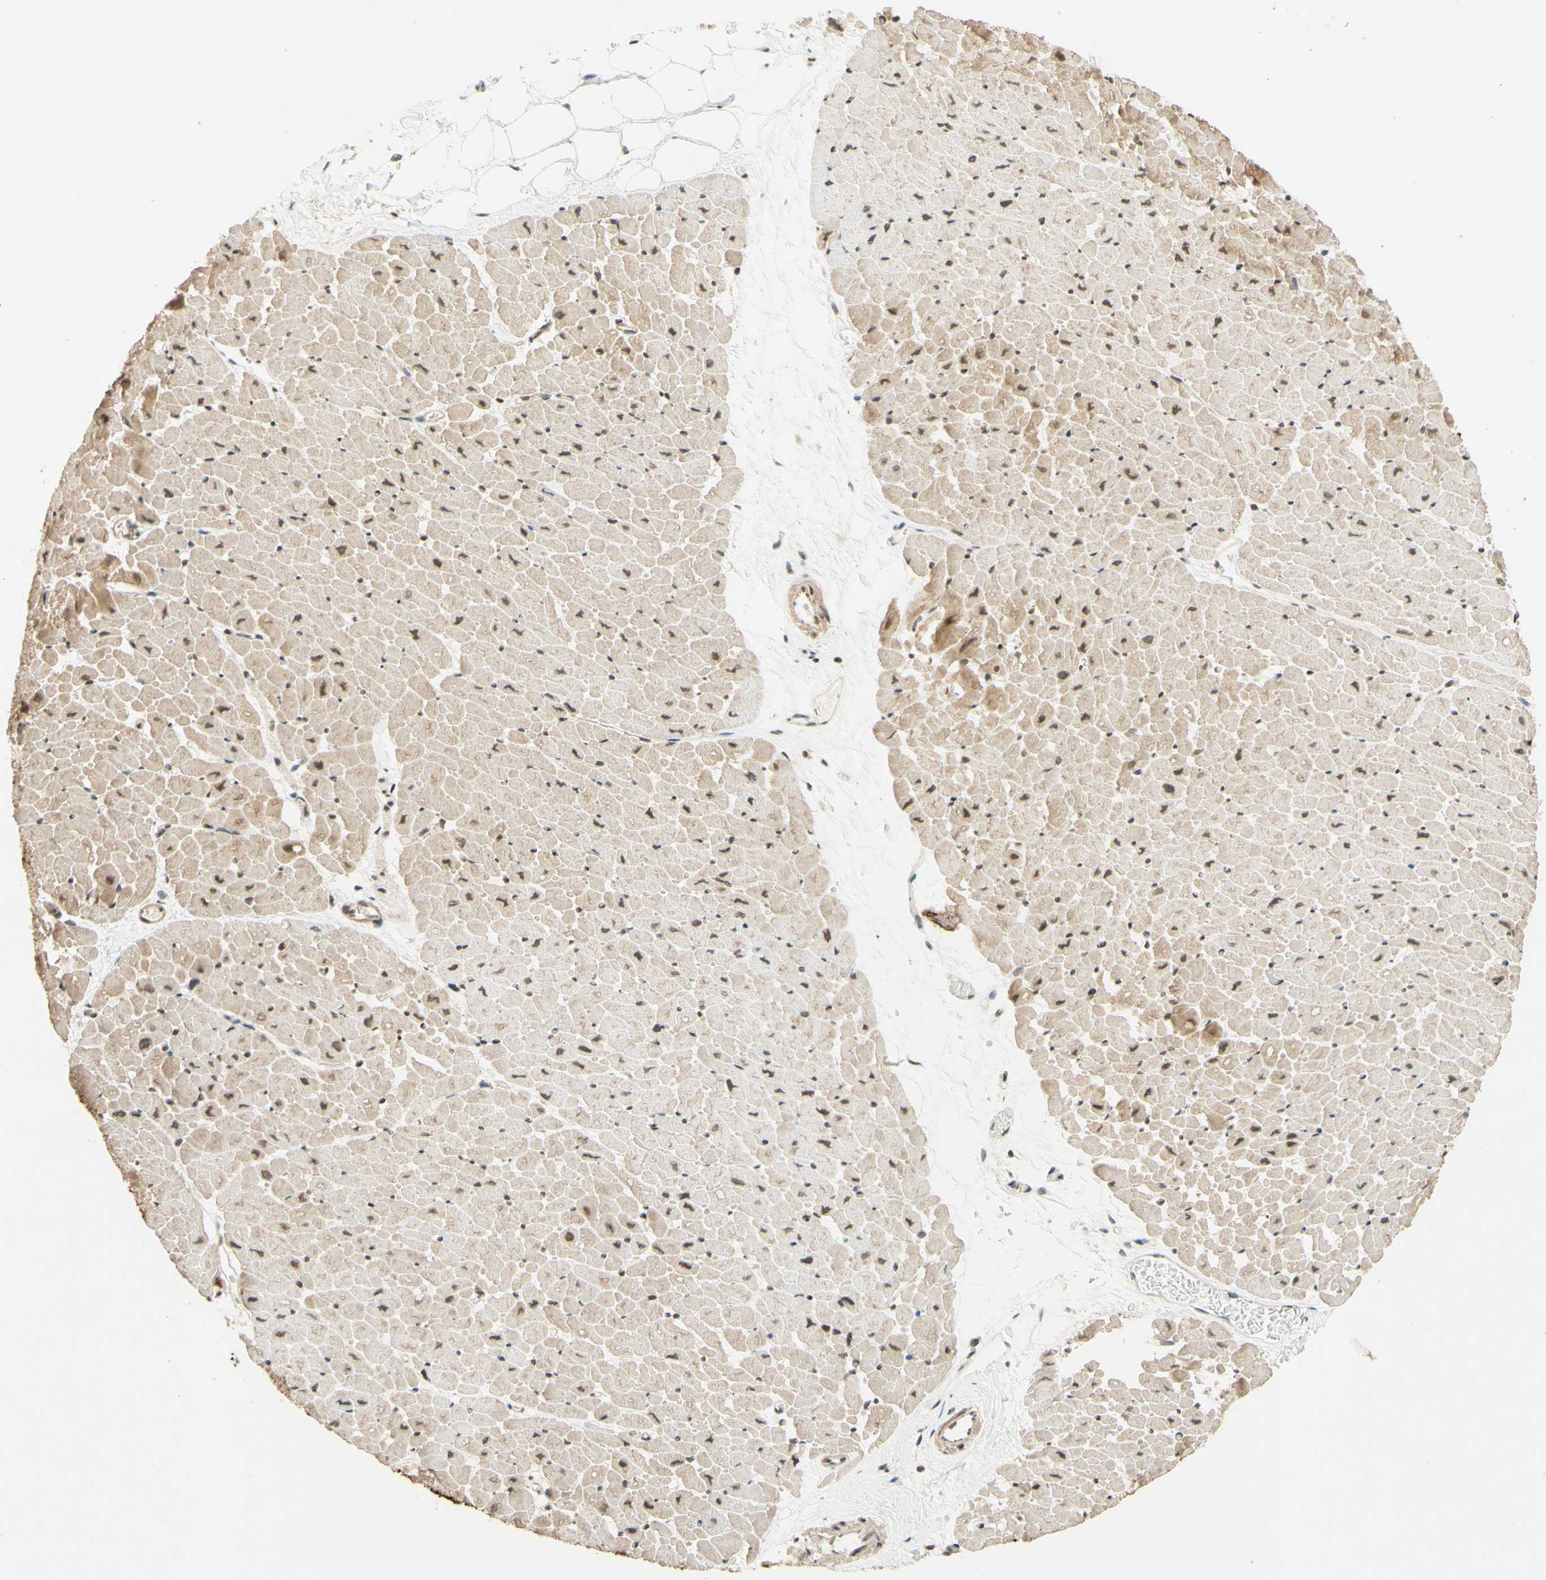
{"staining": {"intensity": "moderate", "quantity": ">75%", "location": "cytoplasmic/membranous,nuclear"}, "tissue": "heart muscle", "cell_type": "Cardiomyocytes", "image_type": "normal", "snomed": [{"axis": "morphology", "description": "Normal tissue, NOS"}, {"axis": "topography", "description": "Heart"}], "caption": "A micrograph showing moderate cytoplasmic/membranous,nuclear positivity in approximately >75% of cardiomyocytes in unremarkable heart muscle, as visualized by brown immunohistochemical staining.", "gene": "SMARCB1", "patient": {"sex": "male", "age": 45}}